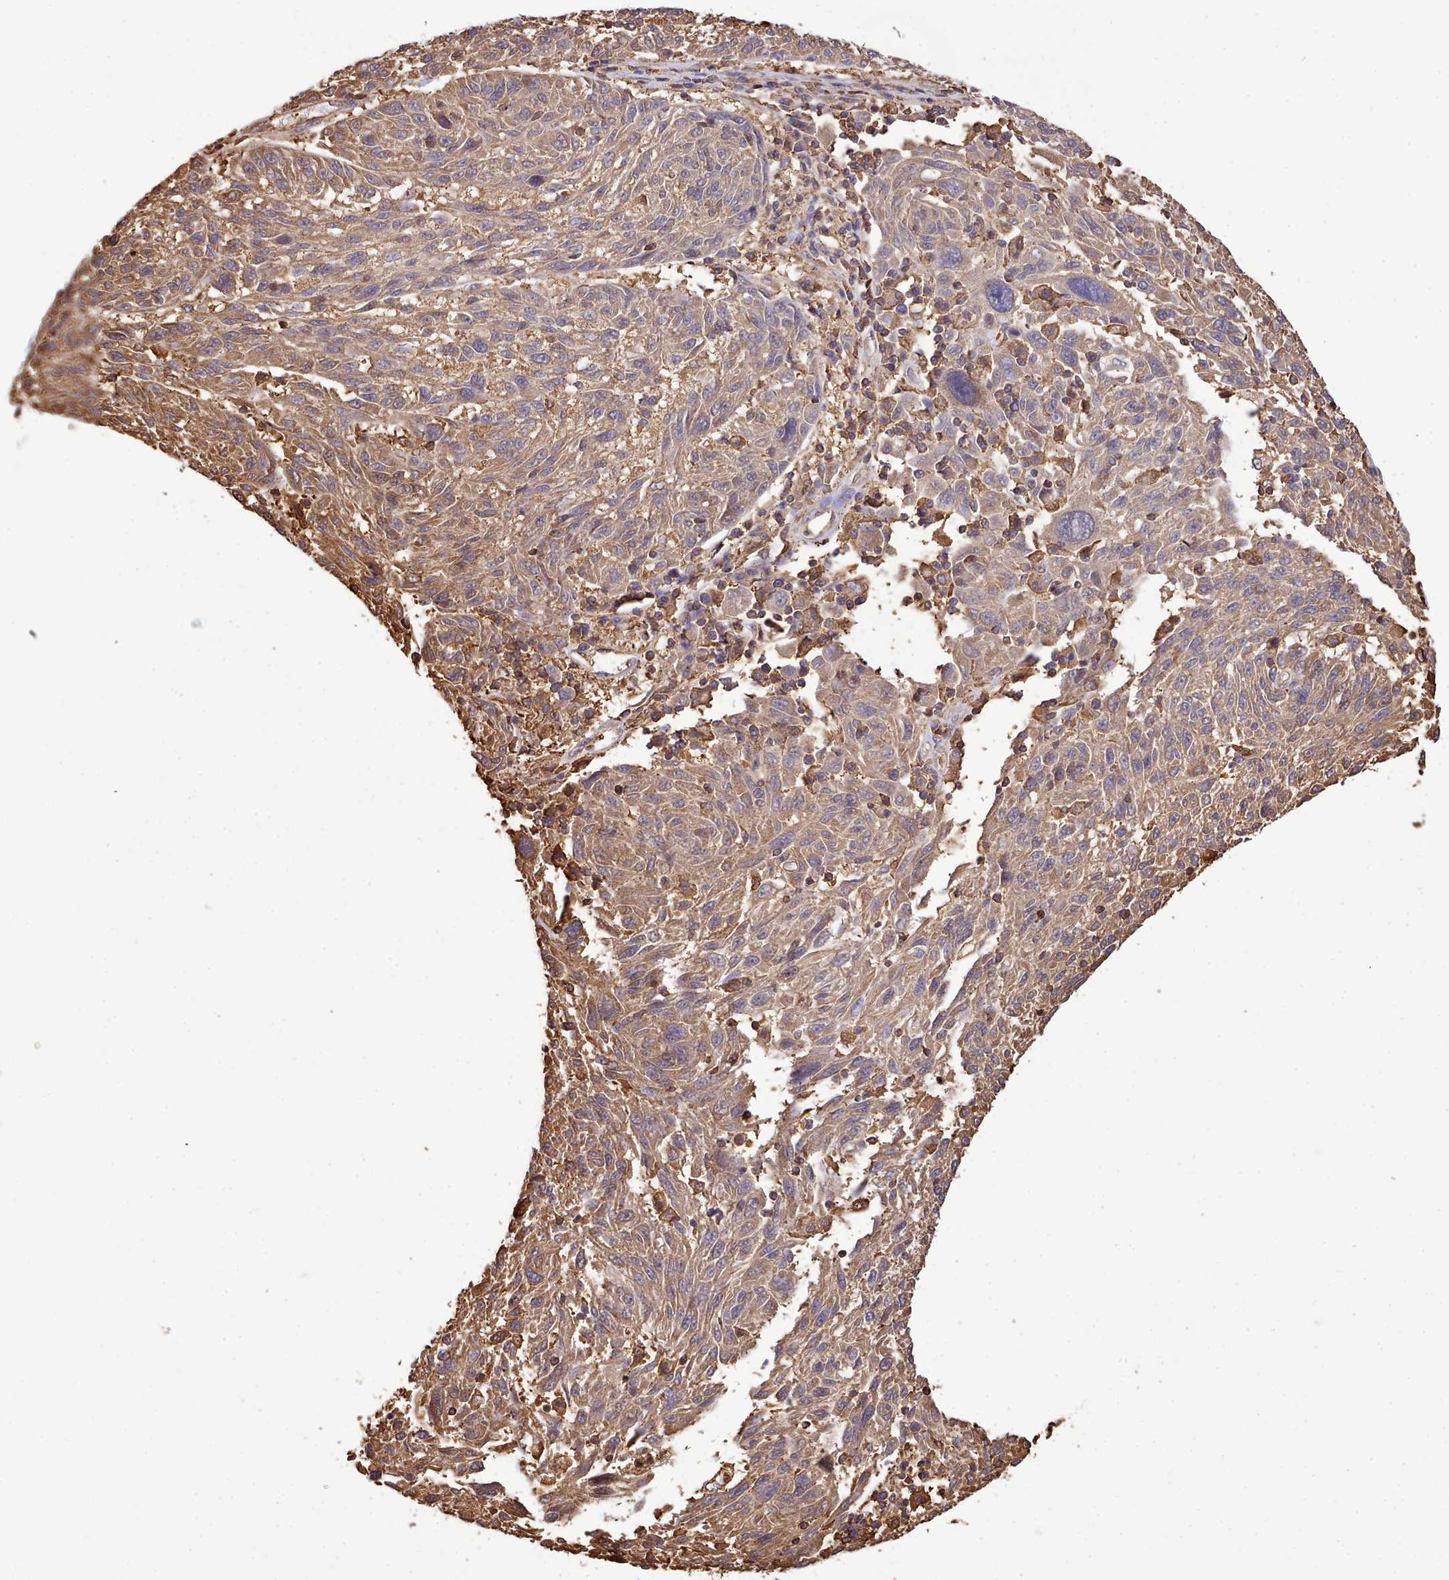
{"staining": {"intensity": "moderate", "quantity": "25%-75%", "location": "cytoplasmic/membranous"}, "tissue": "melanoma", "cell_type": "Tumor cells", "image_type": "cancer", "snomed": [{"axis": "morphology", "description": "Malignant melanoma, NOS"}, {"axis": "topography", "description": "Skin"}], "caption": "Protein staining exhibits moderate cytoplasmic/membranous positivity in approximately 25%-75% of tumor cells in malignant melanoma.", "gene": "CAPZA1", "patient": {"sex": "male", "age": 53}}